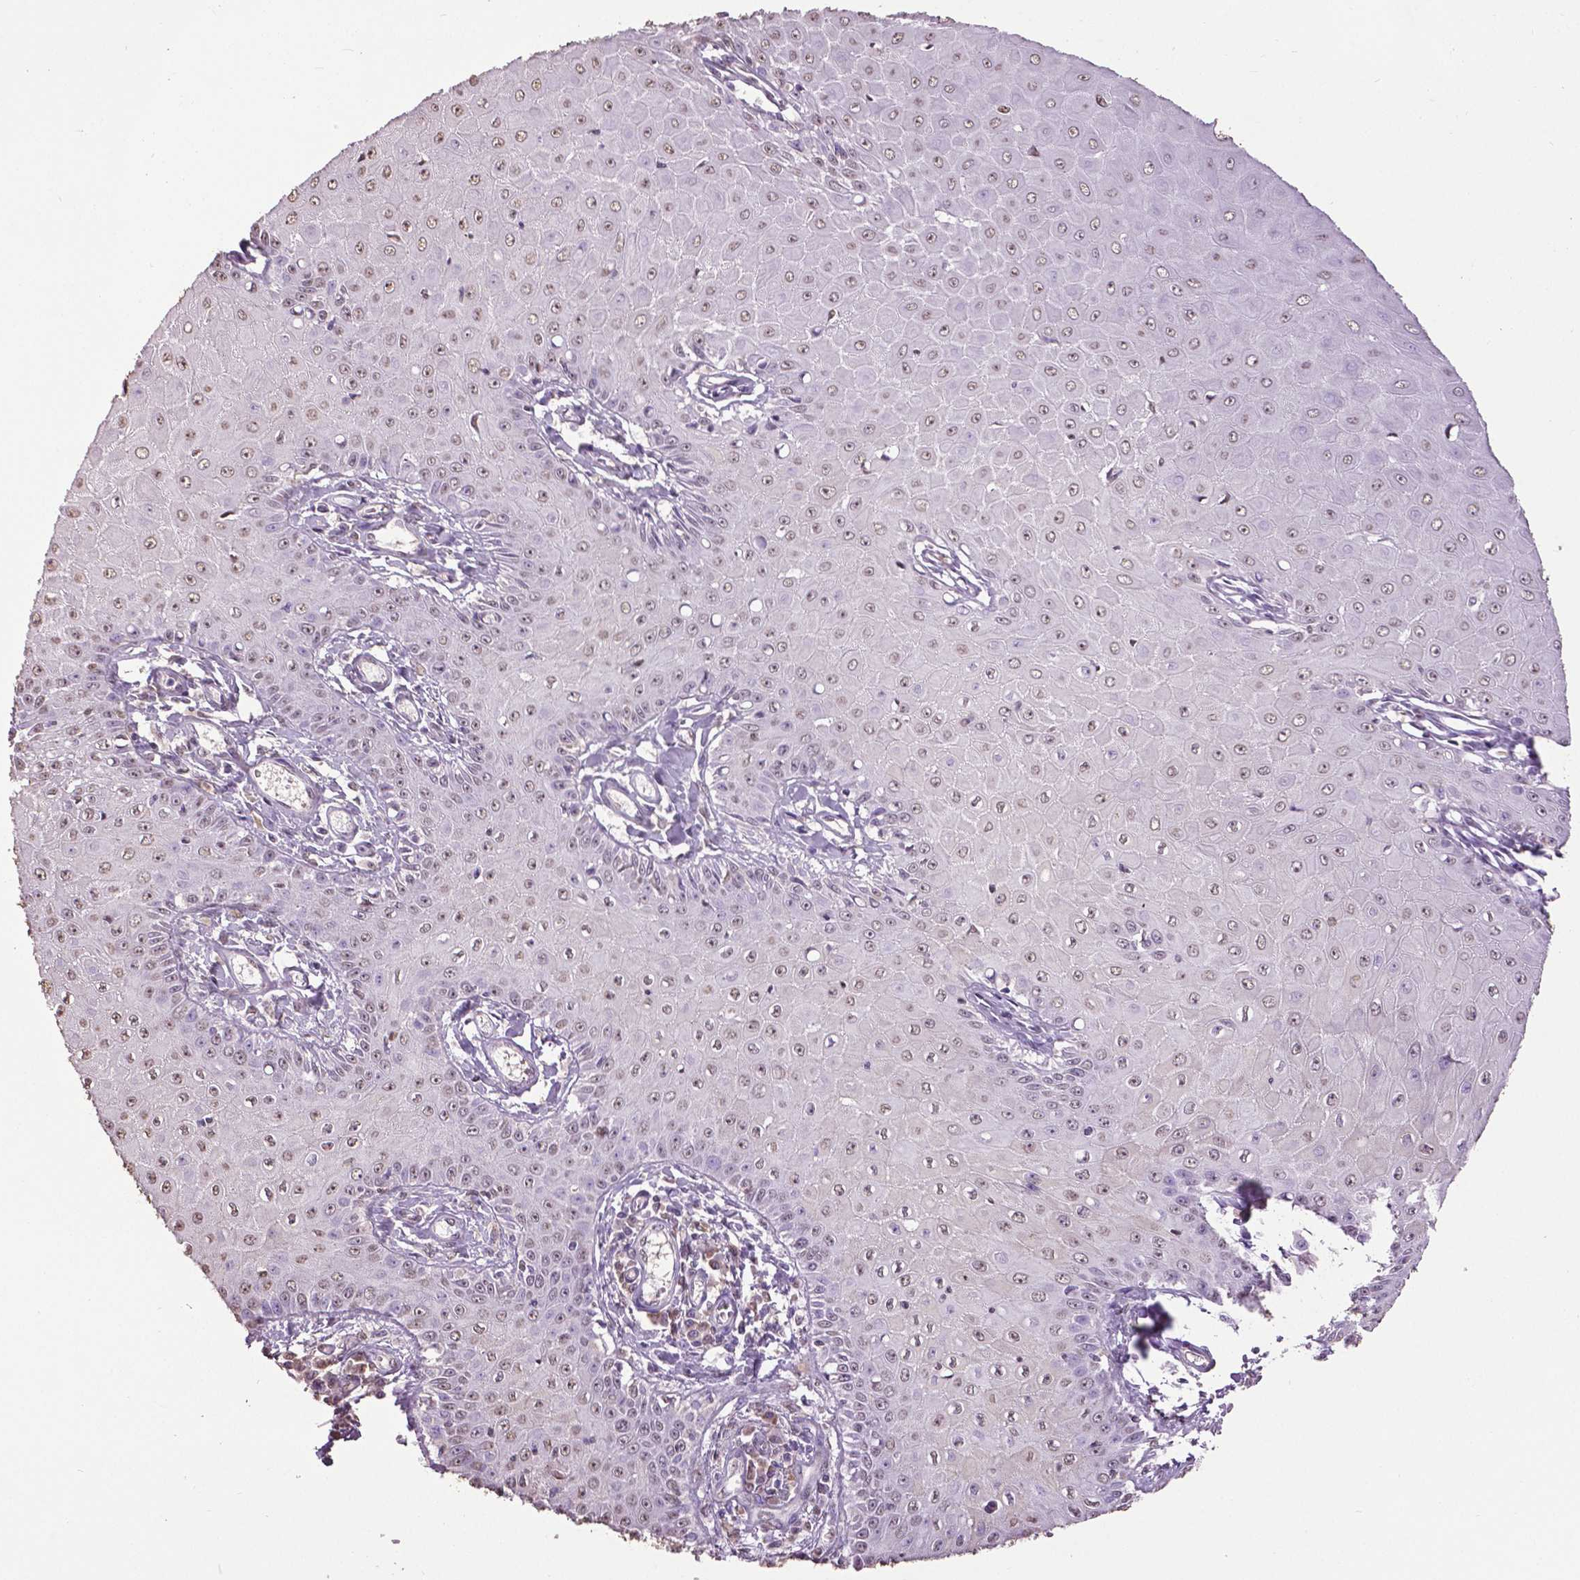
{"staining": {"intensity": "negative", "quantity": "none", "location": "none"}, "tissue": "skin cancer", "cell_type": "Tumor cells", "image_type": "cancer", "snomed": [{"axis": "morphology", "description": "Squamous cell carcinoma, NOS"}, {"axis": "topography", "description": "Skin"}], "caption": "Immunohistochemistry (IHC) of human skin squamous cell carcinoma demonstrates no positivity in tumor cells. The staining is performed using DAB (3,3'-diaminobenzidine) brown chromogen with nuclei counter-stained in using hematoxylin.", "gene": "RUNX3", "patient": {"sex": "male", "age": 70}}